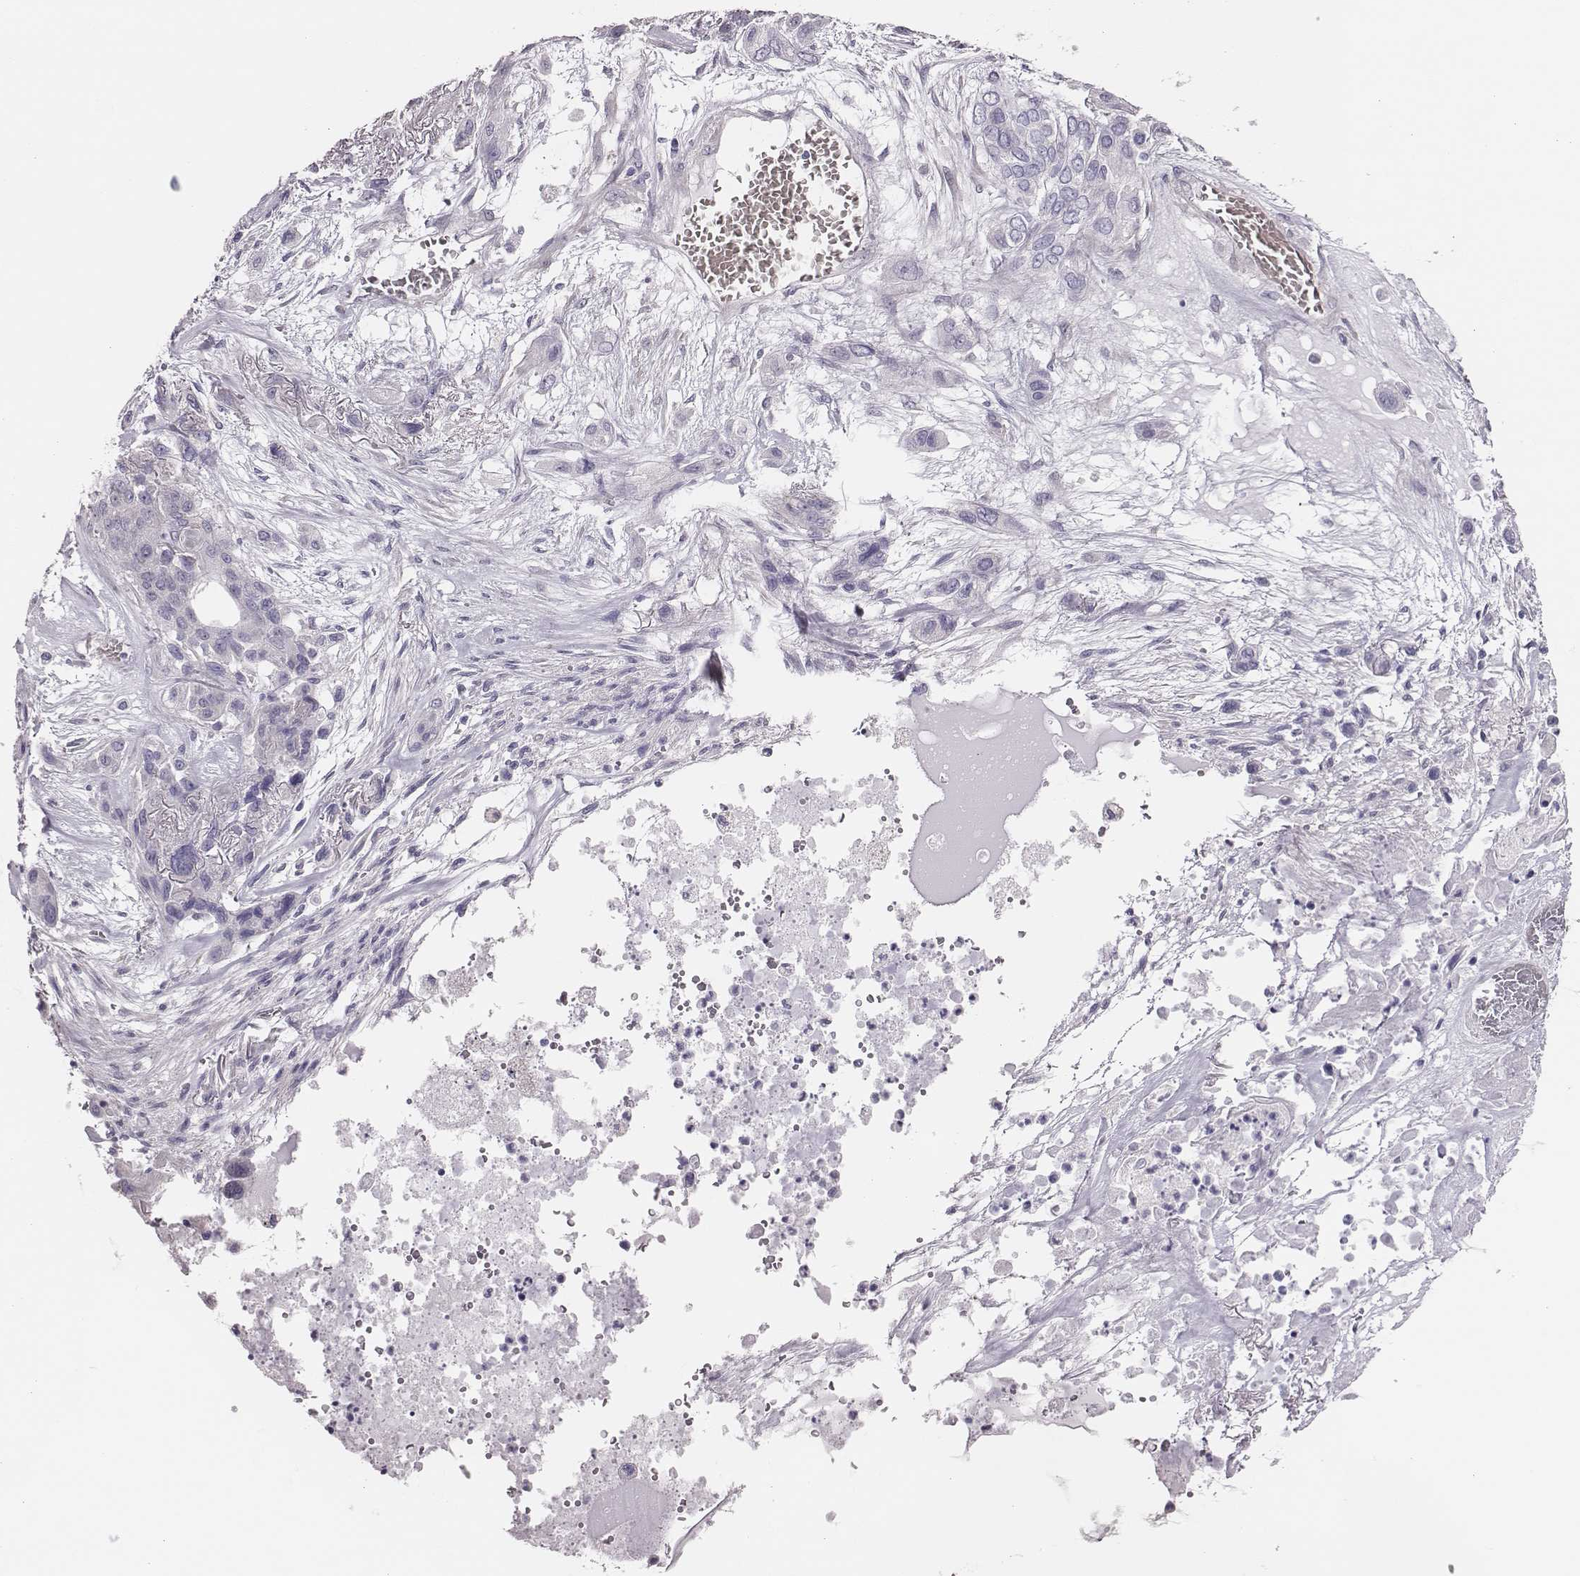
{"staining": {"intensity": "negative", "quantity": "none", "location": "none"}, "tissue": "lung cancer", "cell_type": "Tumor cells", "image_type": "cancer", "snomed": [{"axis": "morphology", "description": "Squamous cell carcinoma, NOS"}, {"axis": "topography", "description": "Lung"}], "caption": "The photomicrograph exhibits no staining of tumor cells in squamous cell carcinoma (lung).", "gene": "SCML2", "patient": {"sex": "female", "age": 70}}